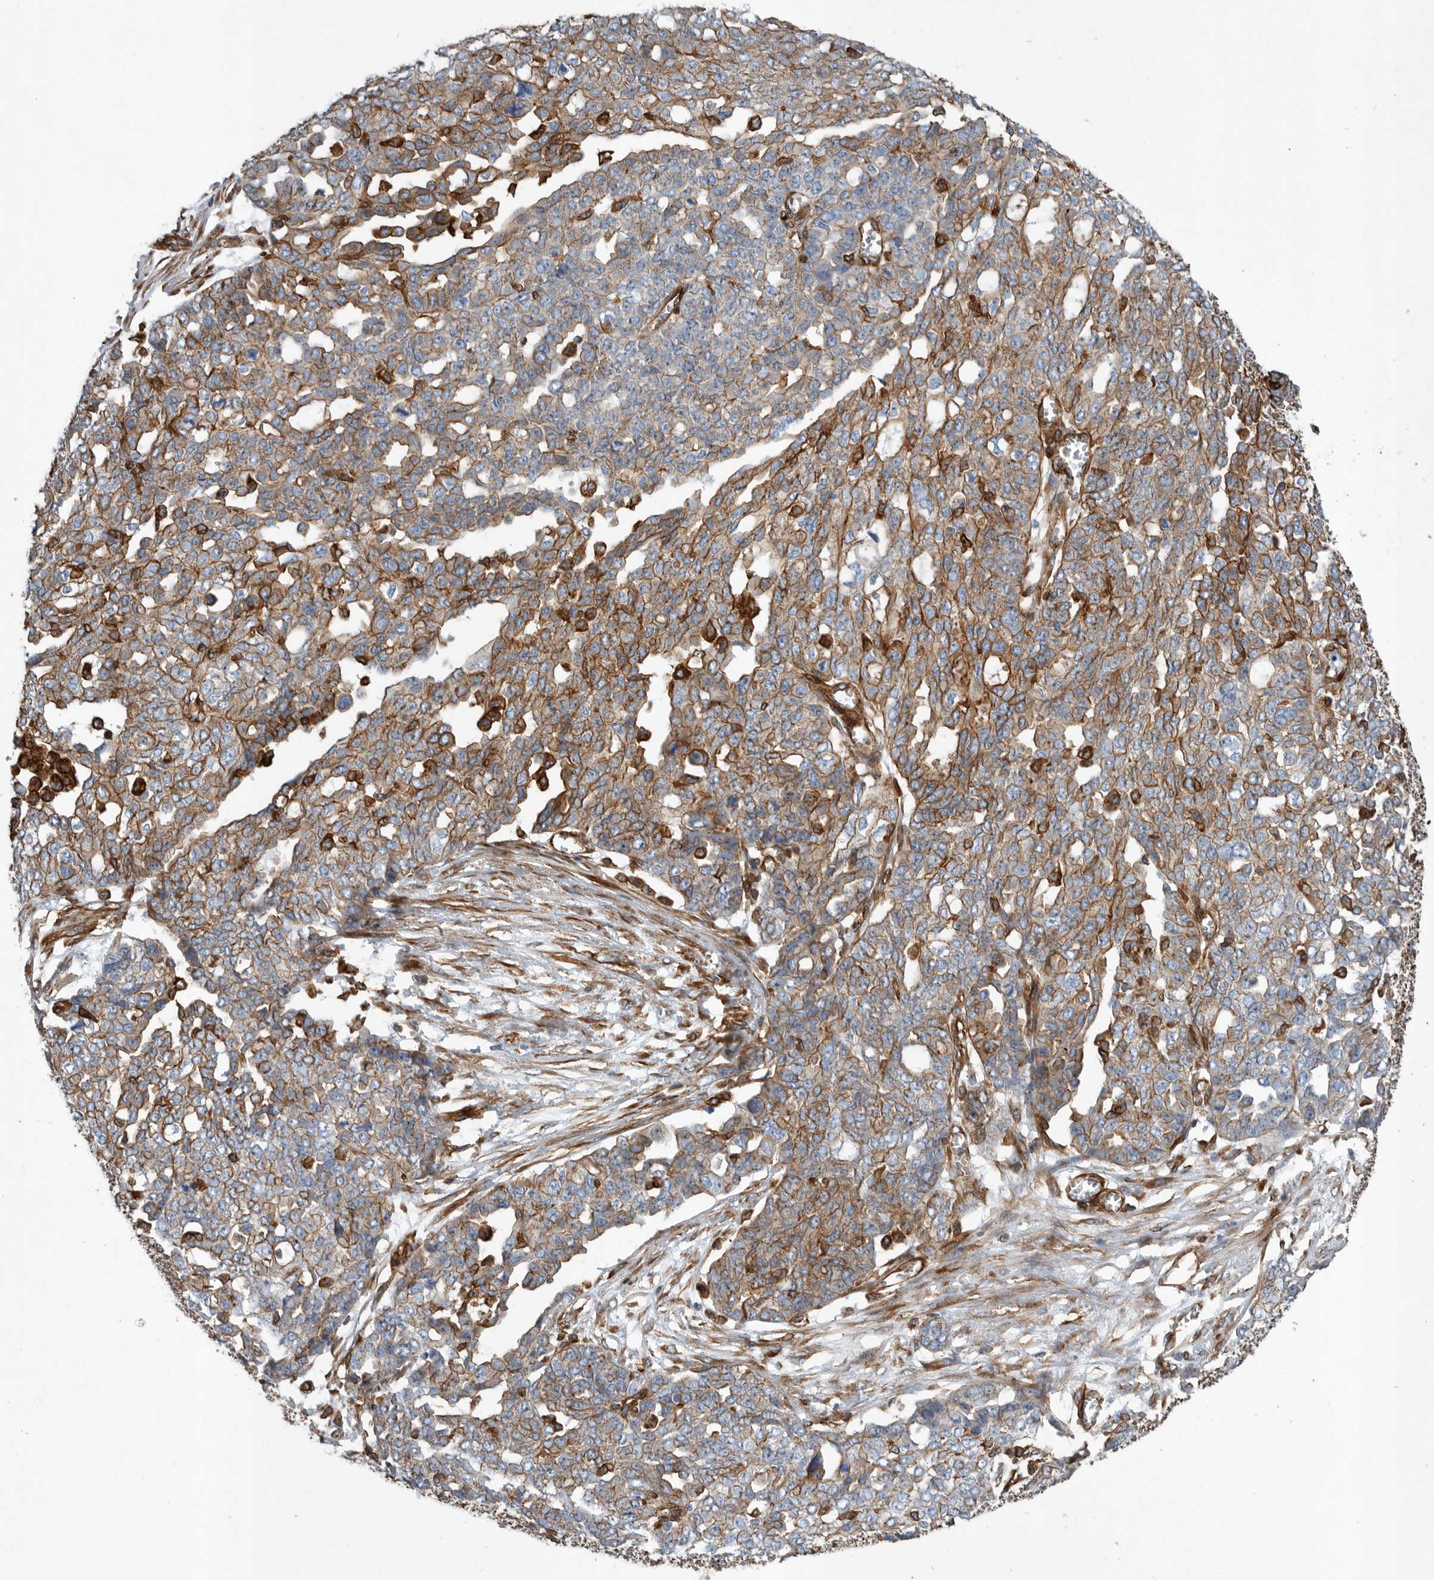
{"staining": {"intensity": "moderate", "quantity": "25%-75%", "location": "cytoplasmic/membranous"}, "tissue": "ovarian cancer", "cell_type": "Tumor cells", "image_type": "cancer", "snomed": [{"axis": "morphology", "description": "Cystadenocarcinoma, serous, NOS"}, {"axis": "topography", "description": "Soft tissue"}, {"axis": "topography", "description": "Ovary"}], "caption": "Immunohistochemistry photomicrograph of neoplastic tissue: human serous cystadenocarcinoma (ovarian) stained using IHC demonstrates medium levels of moderate protein expression localized specifically in the cytoplasmic/membranous of tumor cells, appearing as a cytoplasmic/membranous brown color.", "gene": "PLEC", "patient": {"sex": "female", "age": 57}}